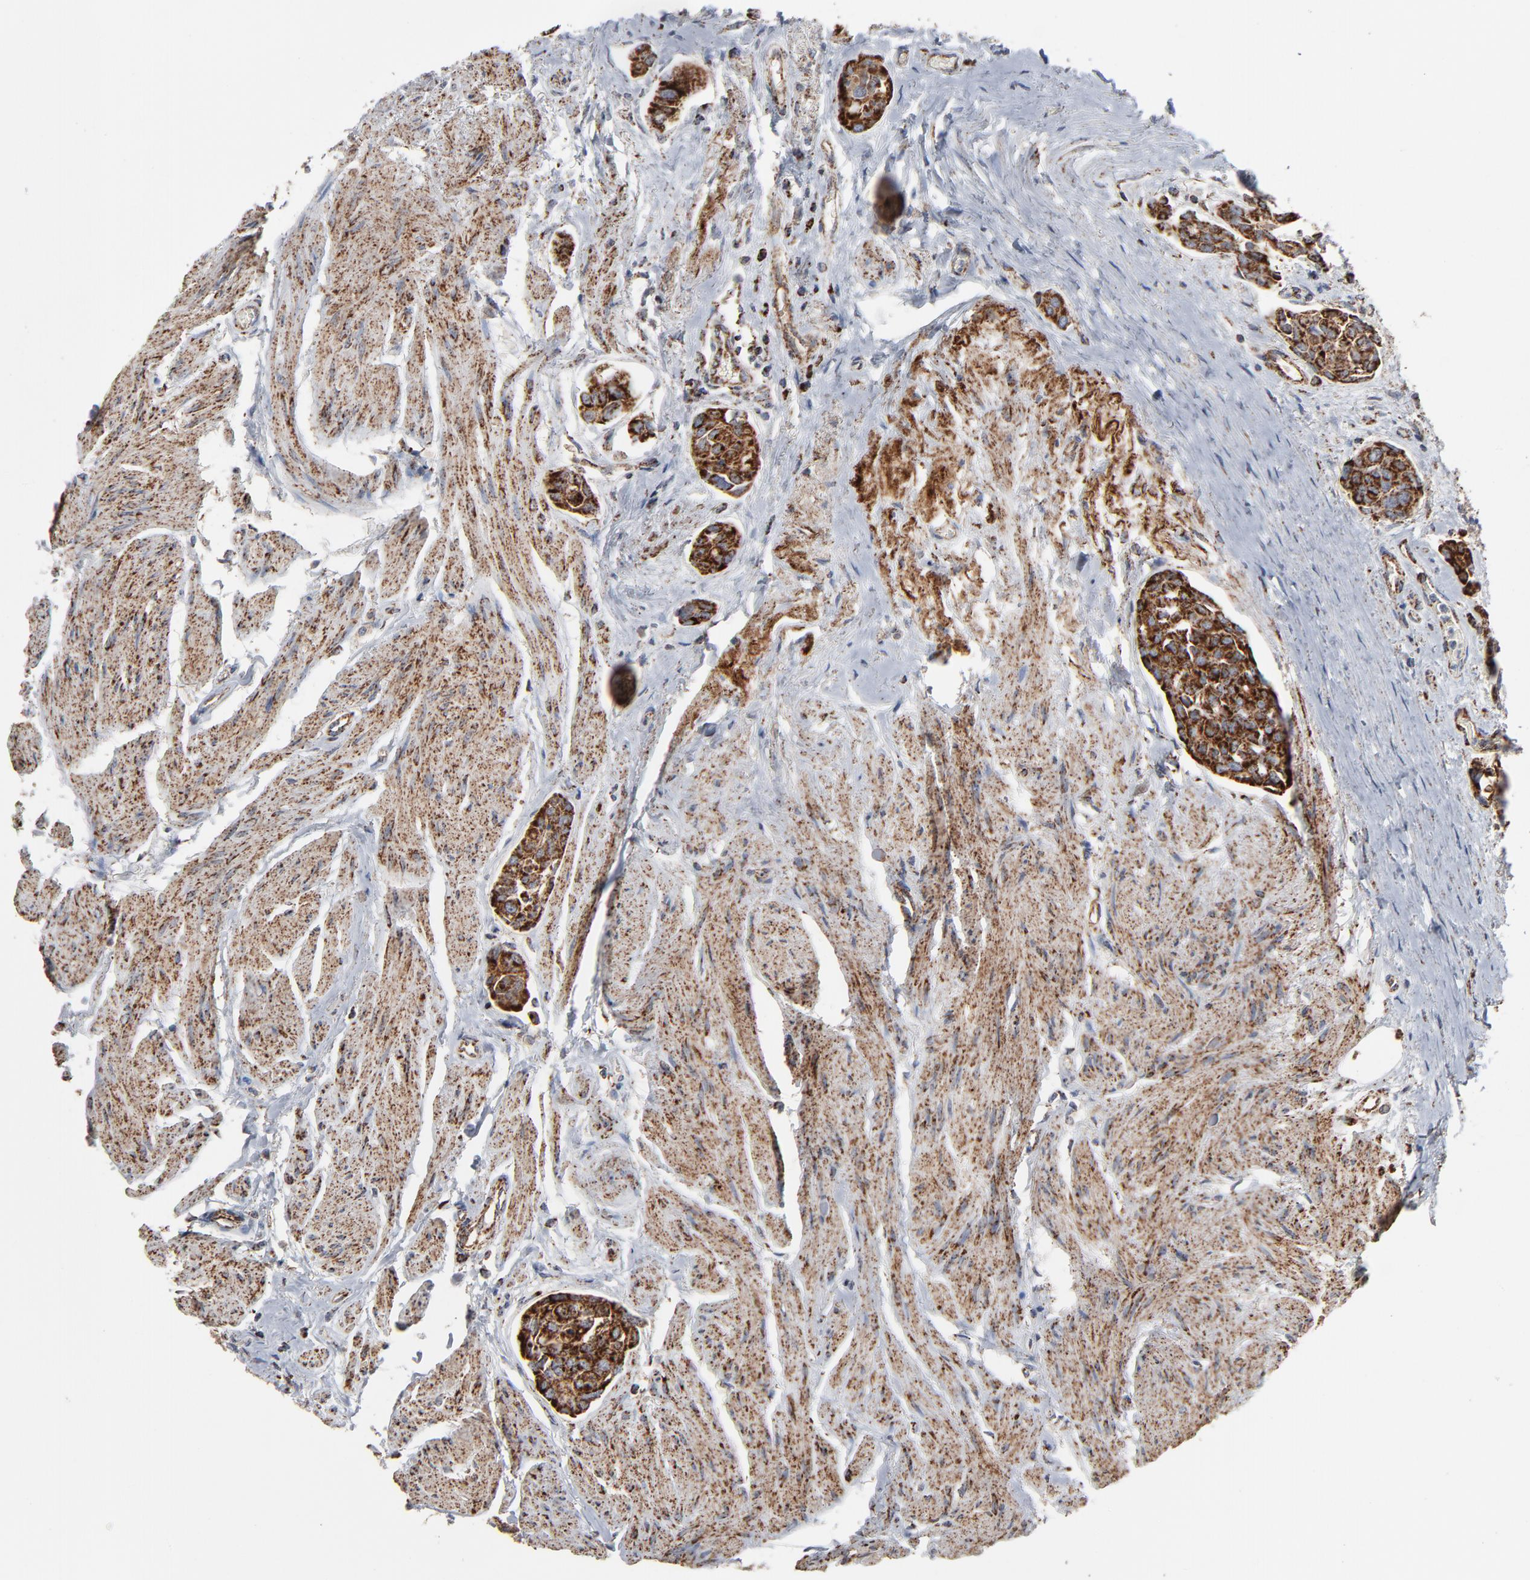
{"staining": {"intensity": "strong", "quantity": ">75%", "location": "cytoplasmic/membranous"}, "tissue": "urothelial cancer", "cell_type": "Tumor cells", "image_type": "cancer", "snomed": [{"axis": "morphology", "description": "Urothelial carcinoma, High grade"}, {"axis": "topography", "description": "Urinary bladder"}], "caption": "Immunohistochemistry (IHC) of urothelial cancer reveals high levels of strong cytoplasmic/membranous positivity in approximately >75% of tumor cells.", "gene": "UQCRC1", "patient": {"sex": "male", "age": 78}}